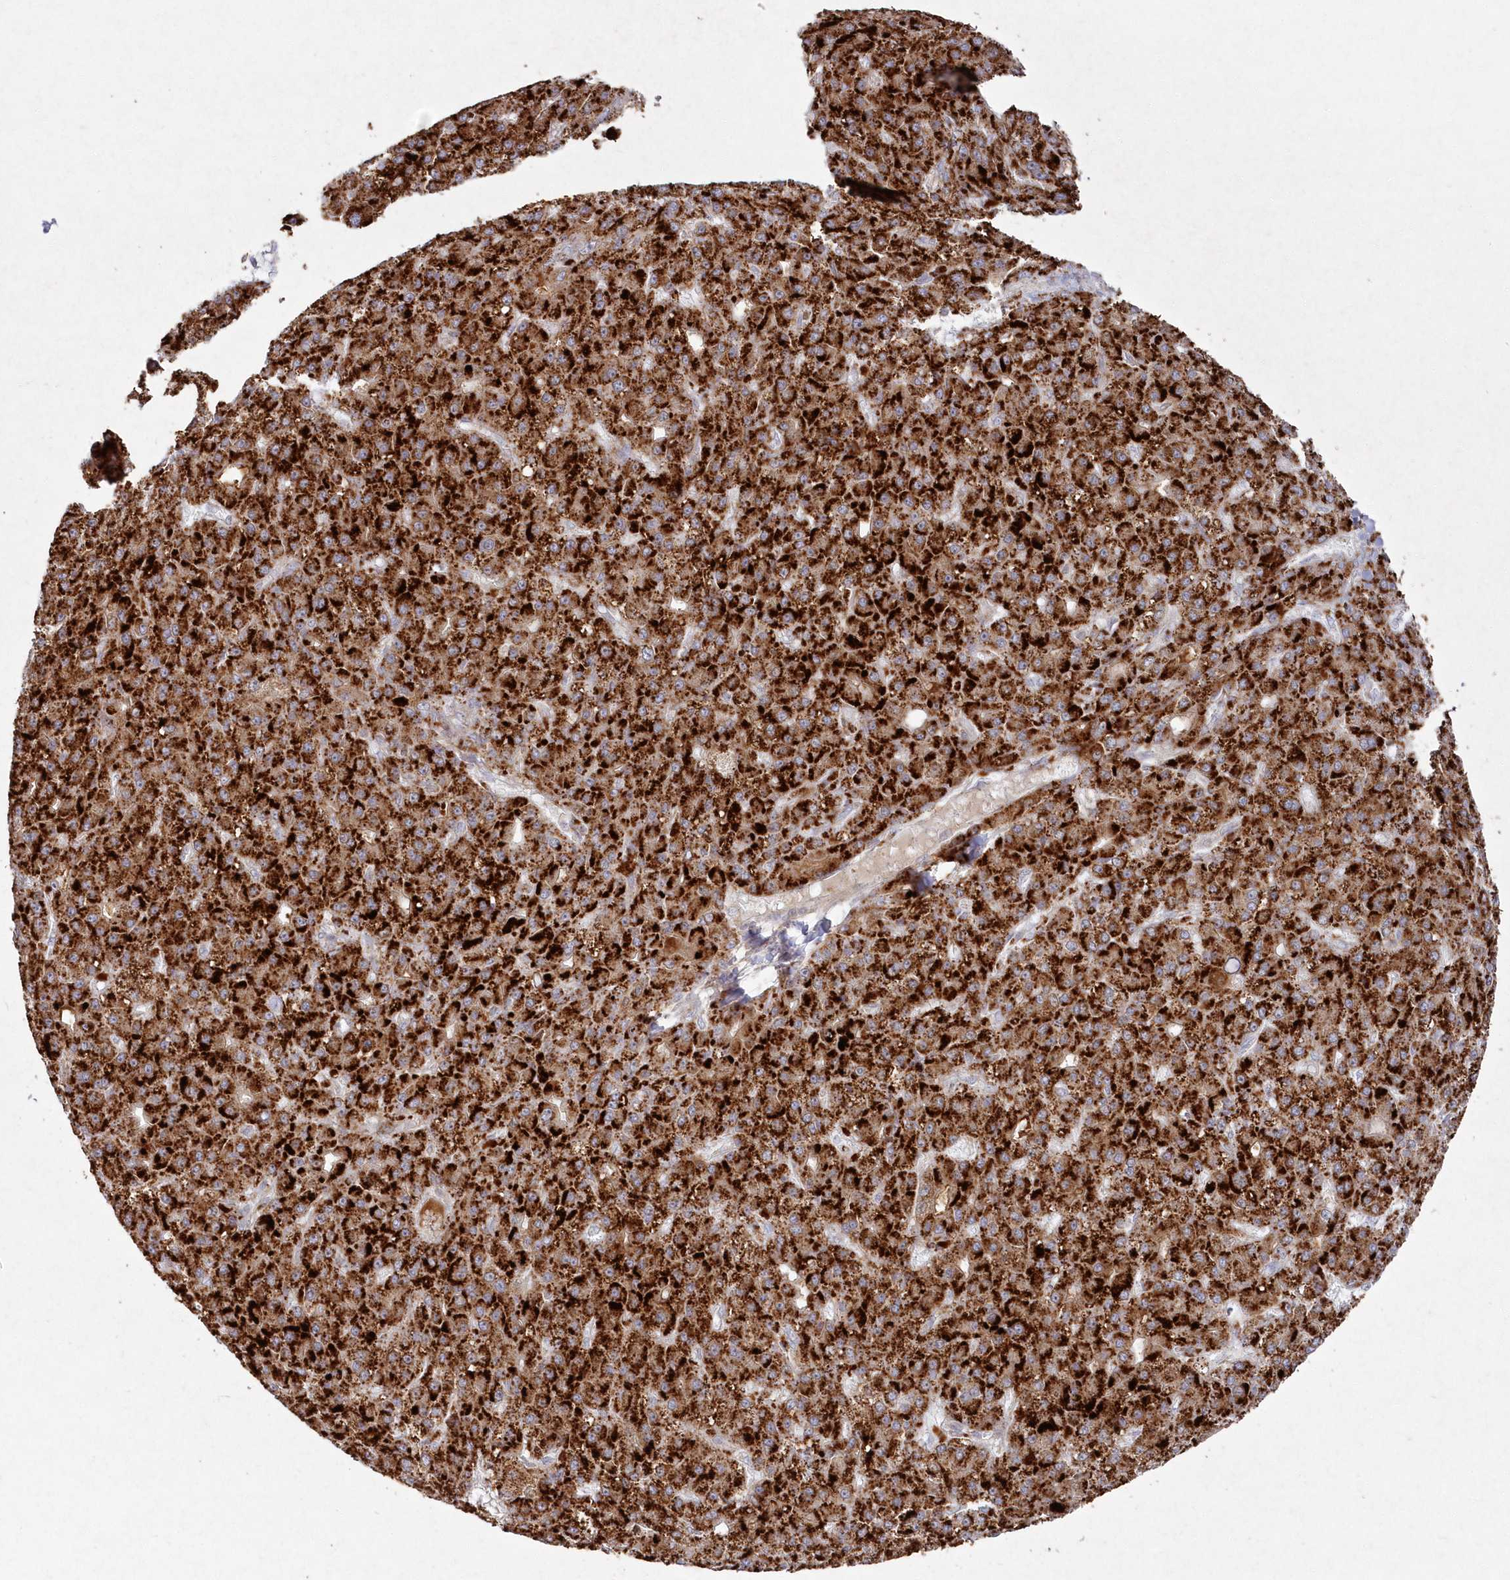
{"staining": {"intensity": "strong", "quantity": ">75%", "location": "cytoplasmic/membranous"}, "tissue": "liver cancer", "cell_type": "Tumor cells", "image_type": "cancer", "snomed": [{"axis": "morphology", "description": "Carcinoma, Hepatocellular, NOS"}, {"axis": "topography", "description": "Liver"}], "caption": "DAB immunohistochemical staining of liver cancer (hepatocellular carcinoma) demonstrates strong cytoplasmic/membranous protein staining in about >75% of tumor cells.", "gene": "ARSB", "patient": {"sex": "male", "age": 67}}